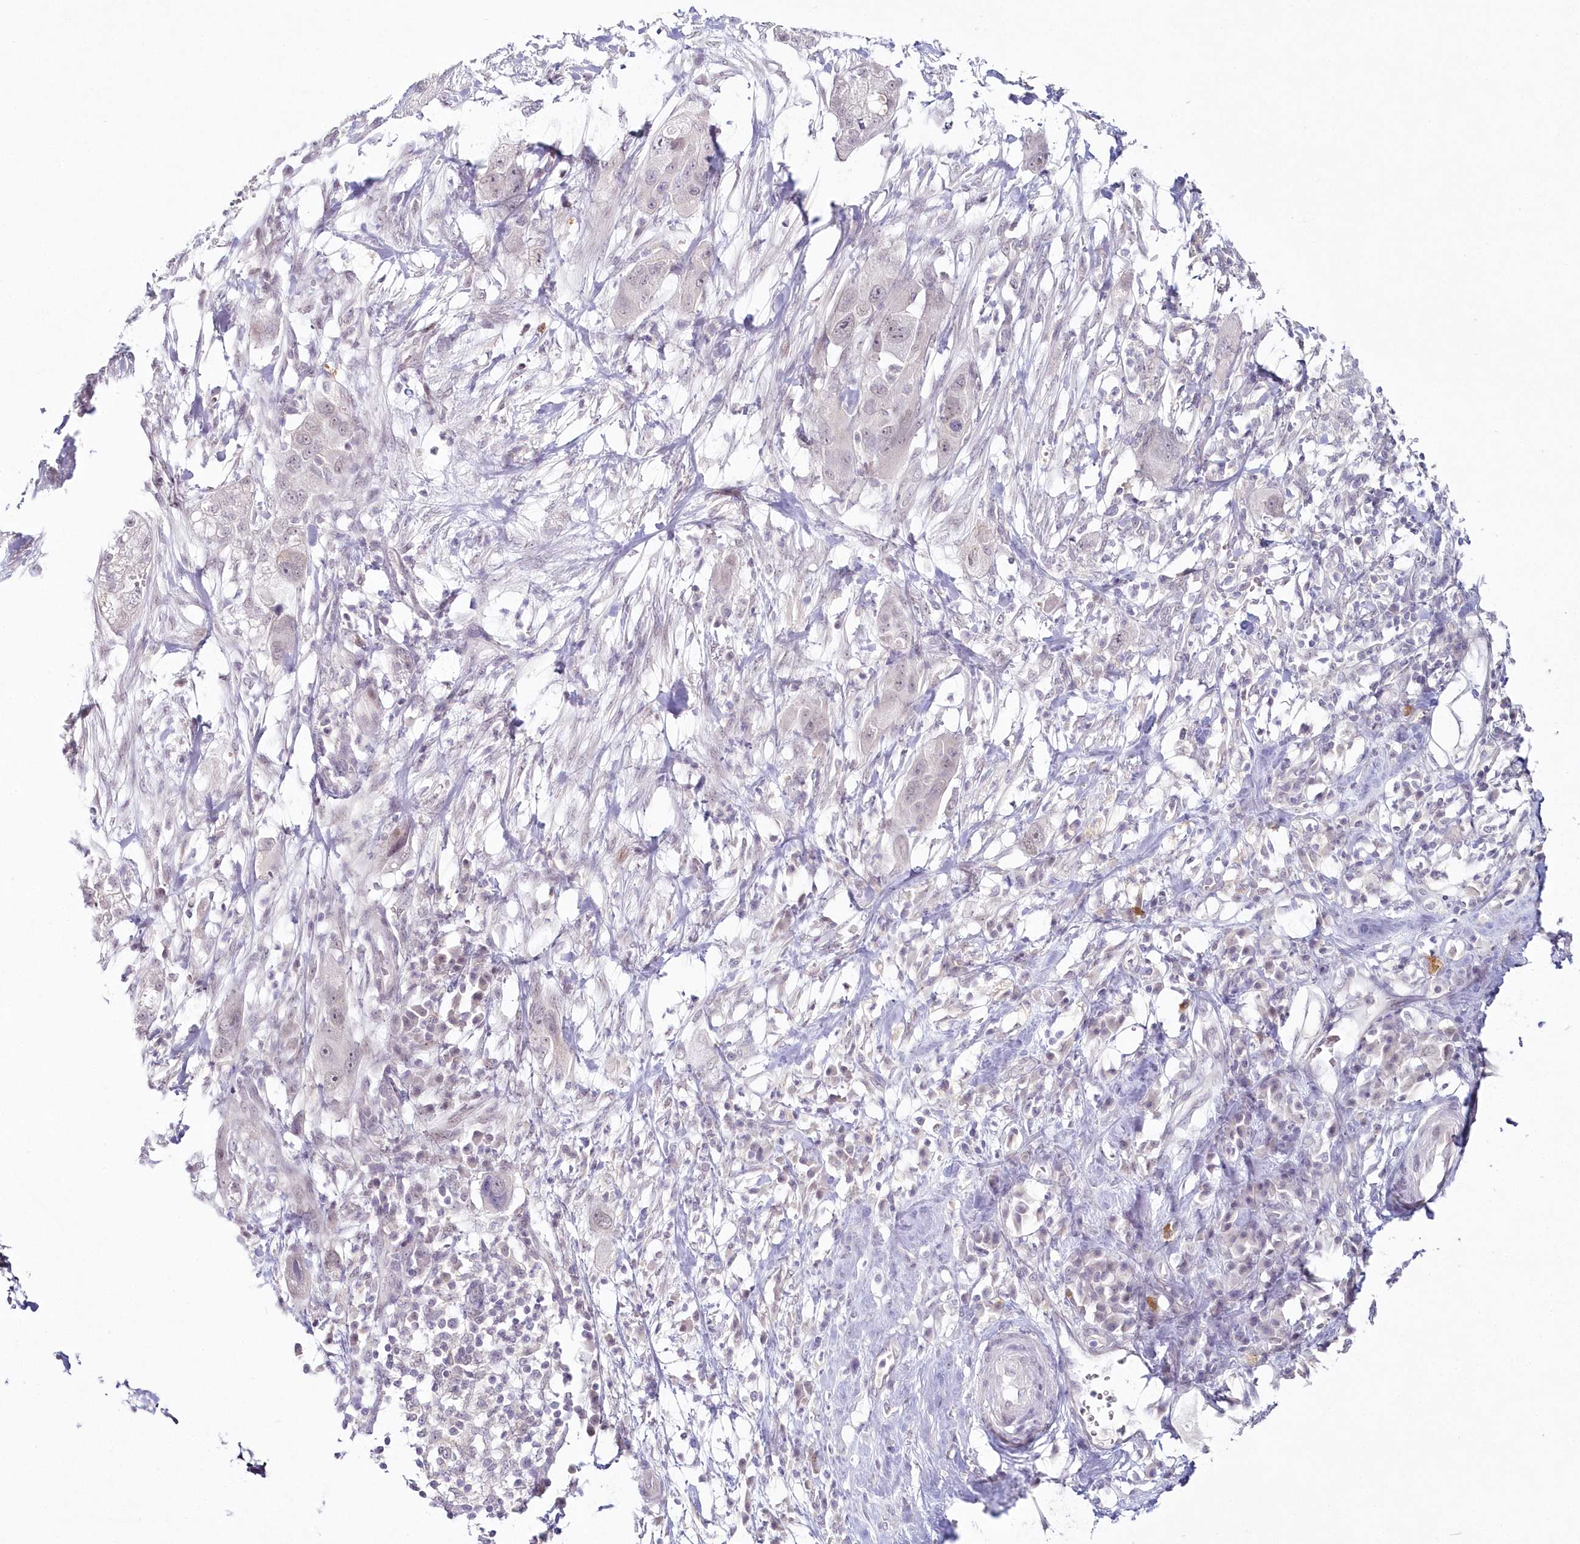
{"staining": {"intensity": "negative", "quantity": "none", "location": "none"}, "tissue": "pancreatic cancer", "cell_type": "Tumor cells", "image_type": "cancer", "snomed": [{"axis": "morphology", "description": "Adenocarcinoma, NOS"}, {"axis": "topography", "description": "Pancreas"}], "caption": "This is an immunohistochemistry (IHC) histopathology image of pancreatic cancer. There is no expression in tumor cells.", "gene": "HYCC2", "patient": {"sex": "female", "age": 78}}